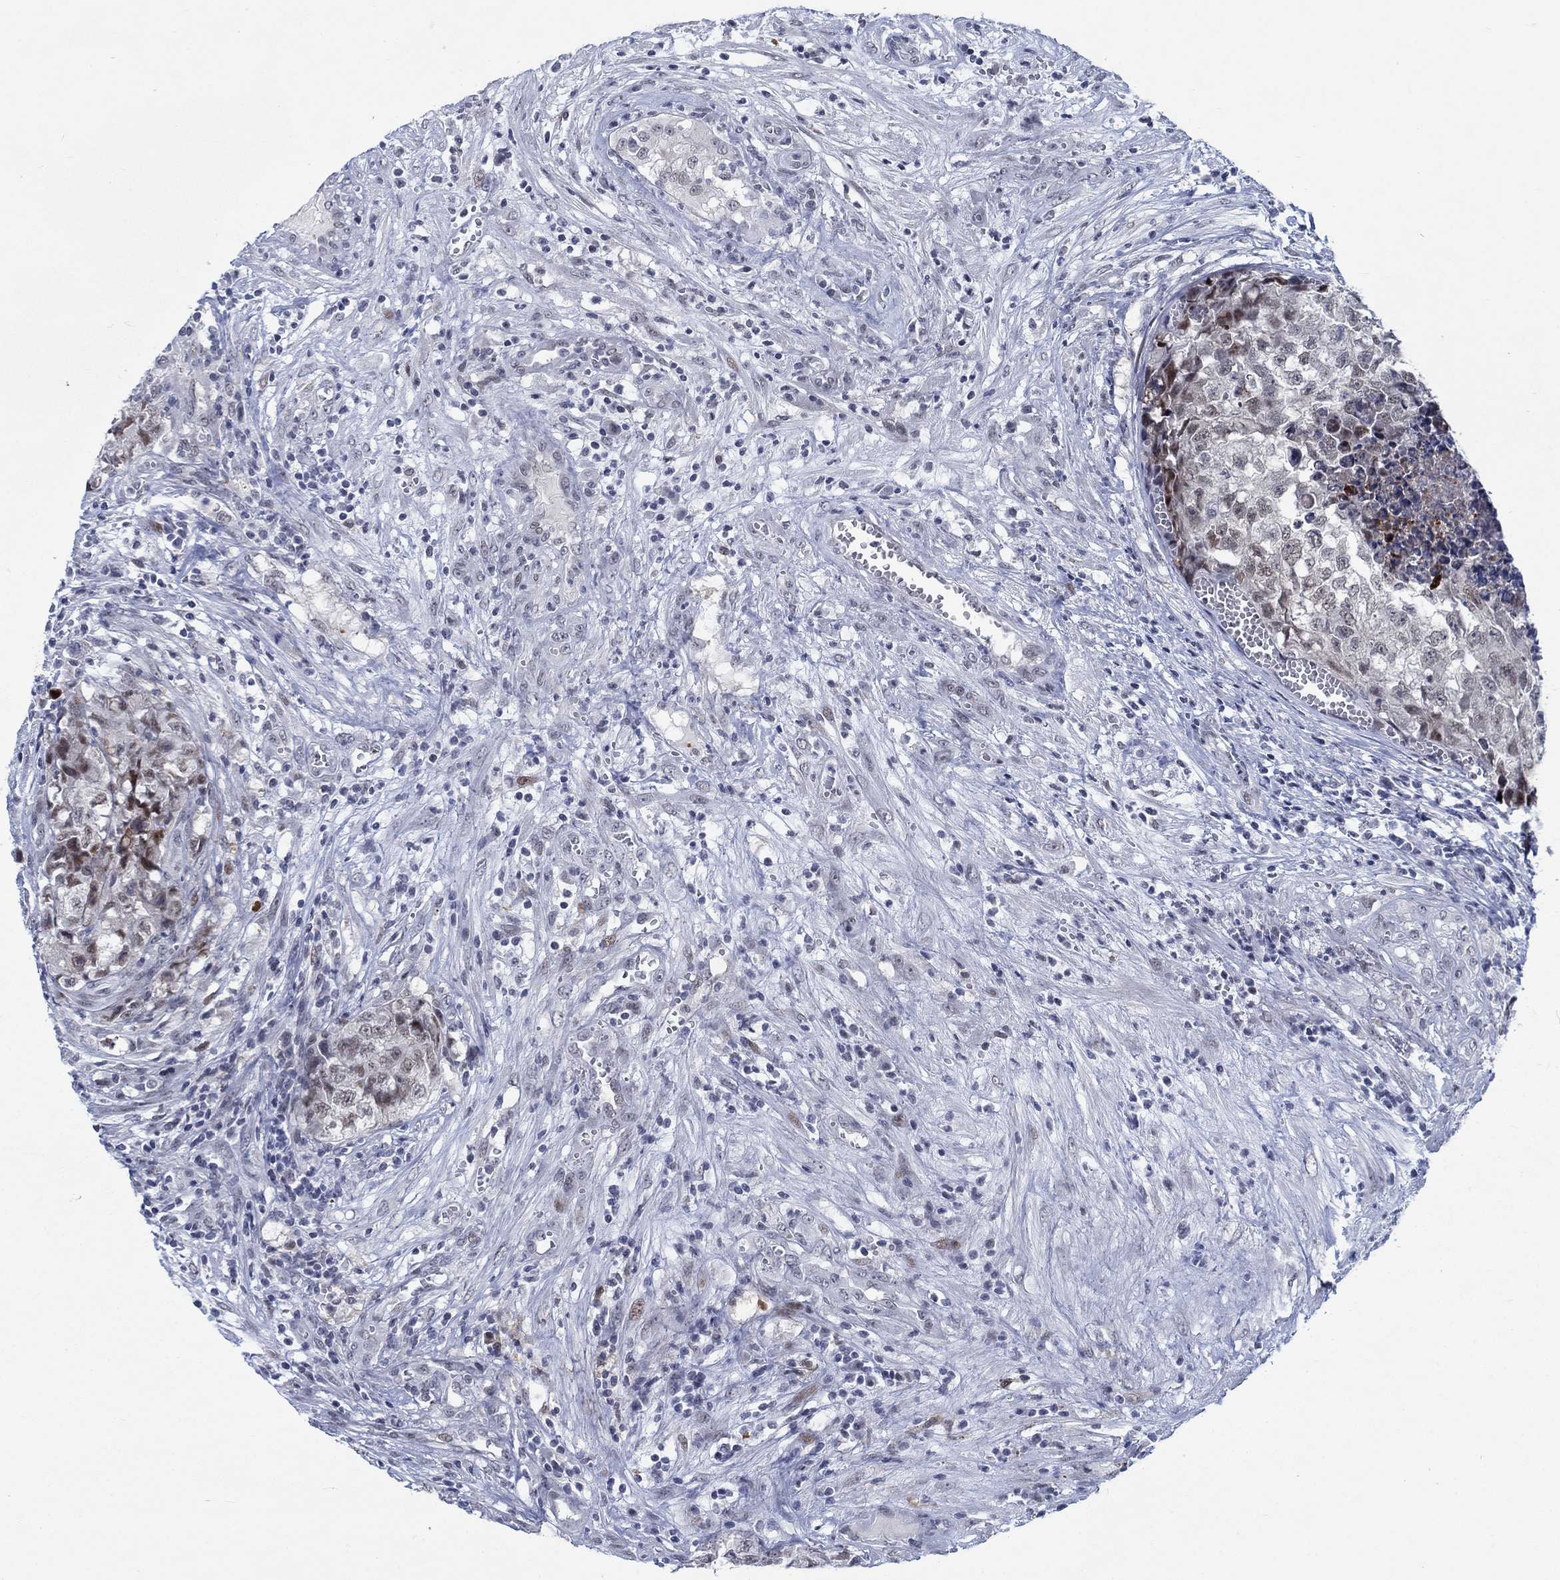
{"staining": {"intensity": "moderate", "quantity": "<25%", "location": "nuclear"}, "tissue": "testis cancer", "cell_type": "Tumor cells", "image_type": "cancer", "snomed": [{"axis": "morphology", "description": "Seminoma, NOS"}, {"axis": "morphology", "description": "Carcinoma, Embryonal, NOS"}, {"axis": "topography", "description": "Testis"}], "caption": "IHC histopathology image of neoplastic tissue: testis cancer (seminoma) stained using IHC reveals low levels of moderate protein expression localized specifically in the nuclear of tumor cells, appearing as a nuclear brown color.", "gene": "NEU3", "patient": {"sex": "male", "age": 22}}